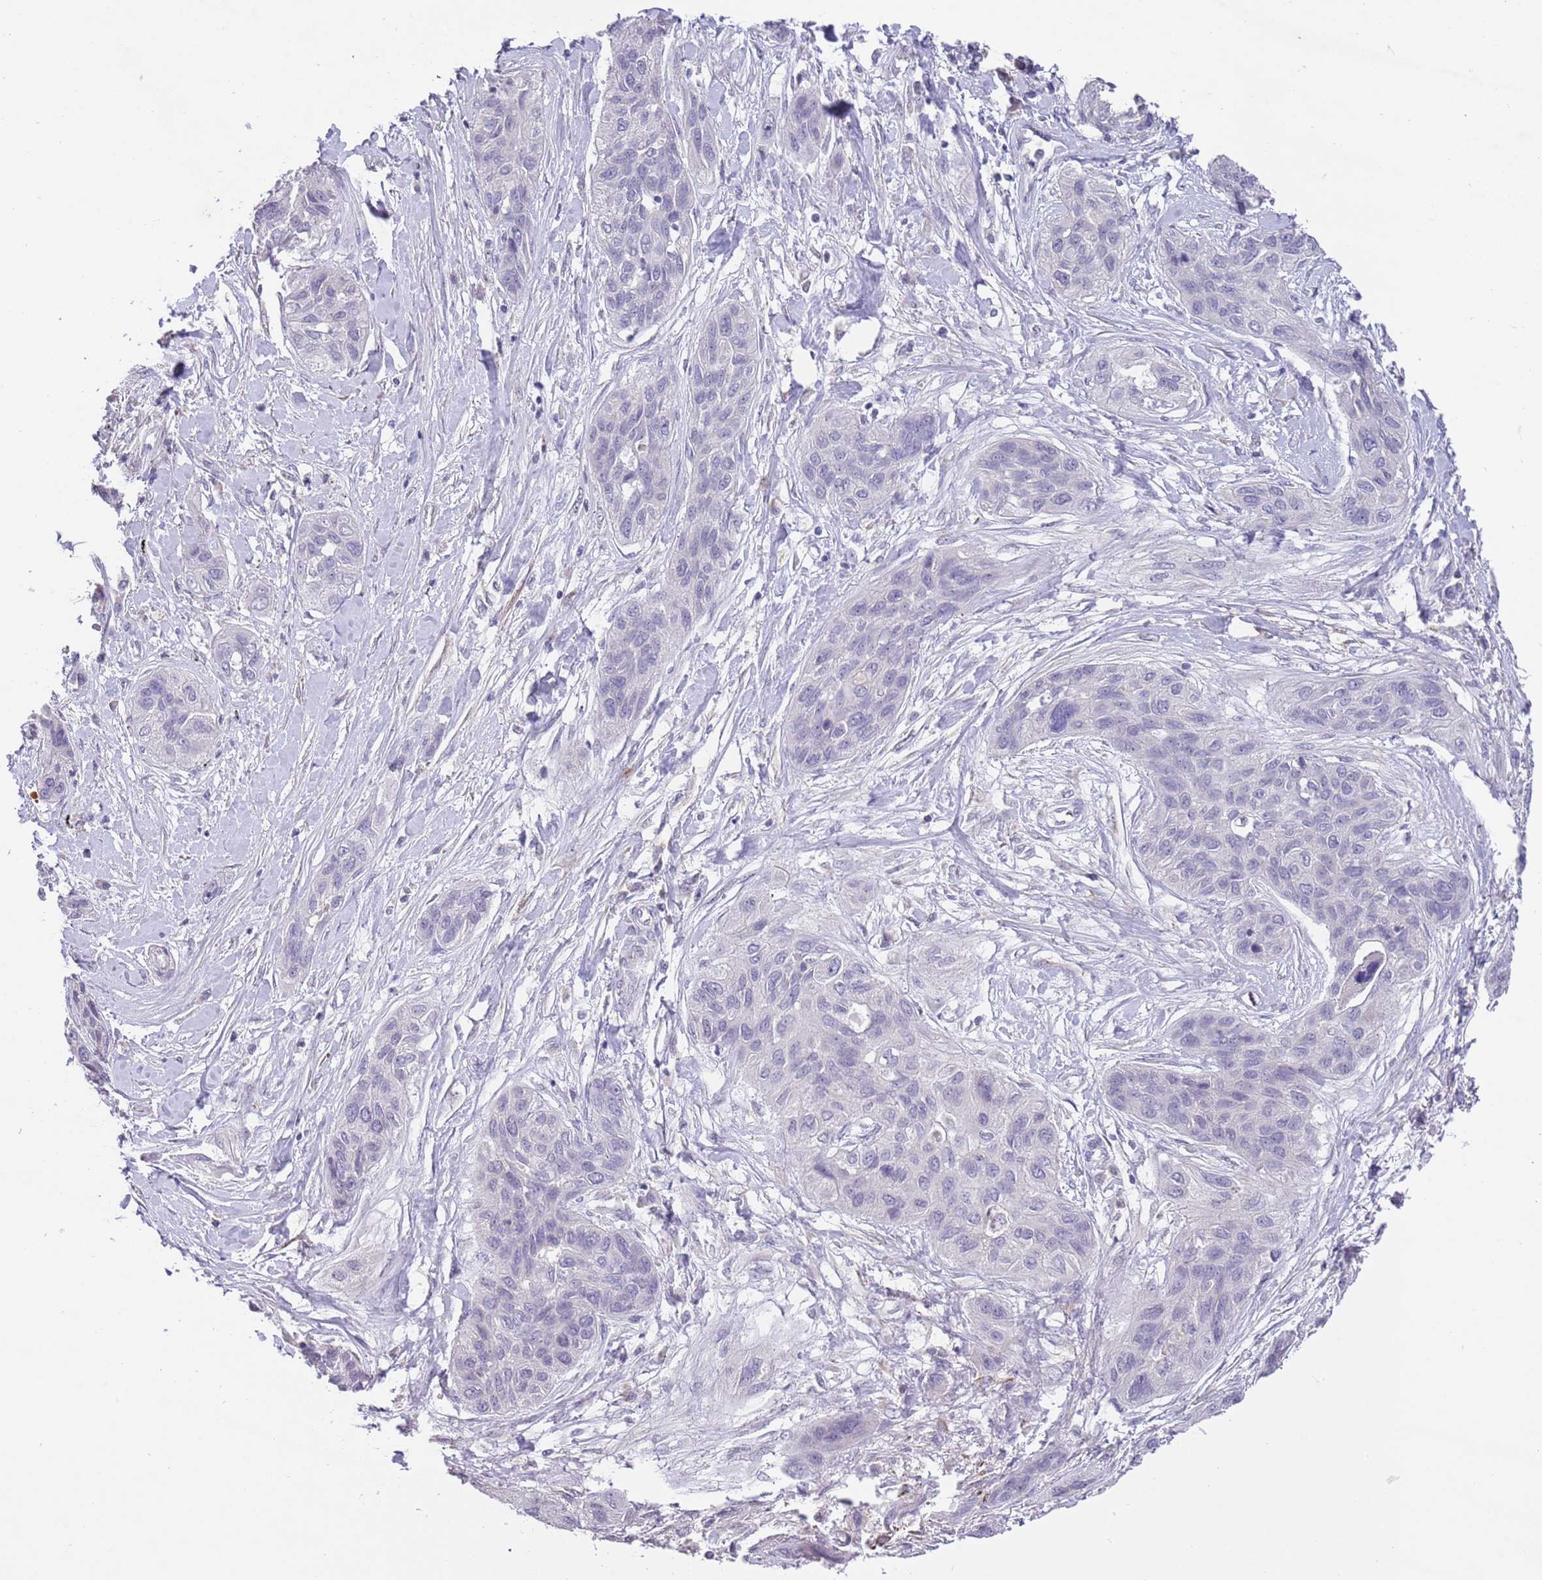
{"staining": {"intensity": "negative", "quantity": "none", "location": "none"}, "tissue": "lung cancer", "cell_type": "Tumor cells", "image_type": "cancer", "snomed": [{"axis": "morphology", "description": "Squamous cell carcinoma, NOS"}, {"axis": "topography", "description": "Lung"}], "caption": "DAB immunohistochemical staining of human lung cancer (squamous cell carcinoma) displays no significant expression in tumor cells.", "gene": "ZNF658", "patient": {"sex": "female", "age": 70}}